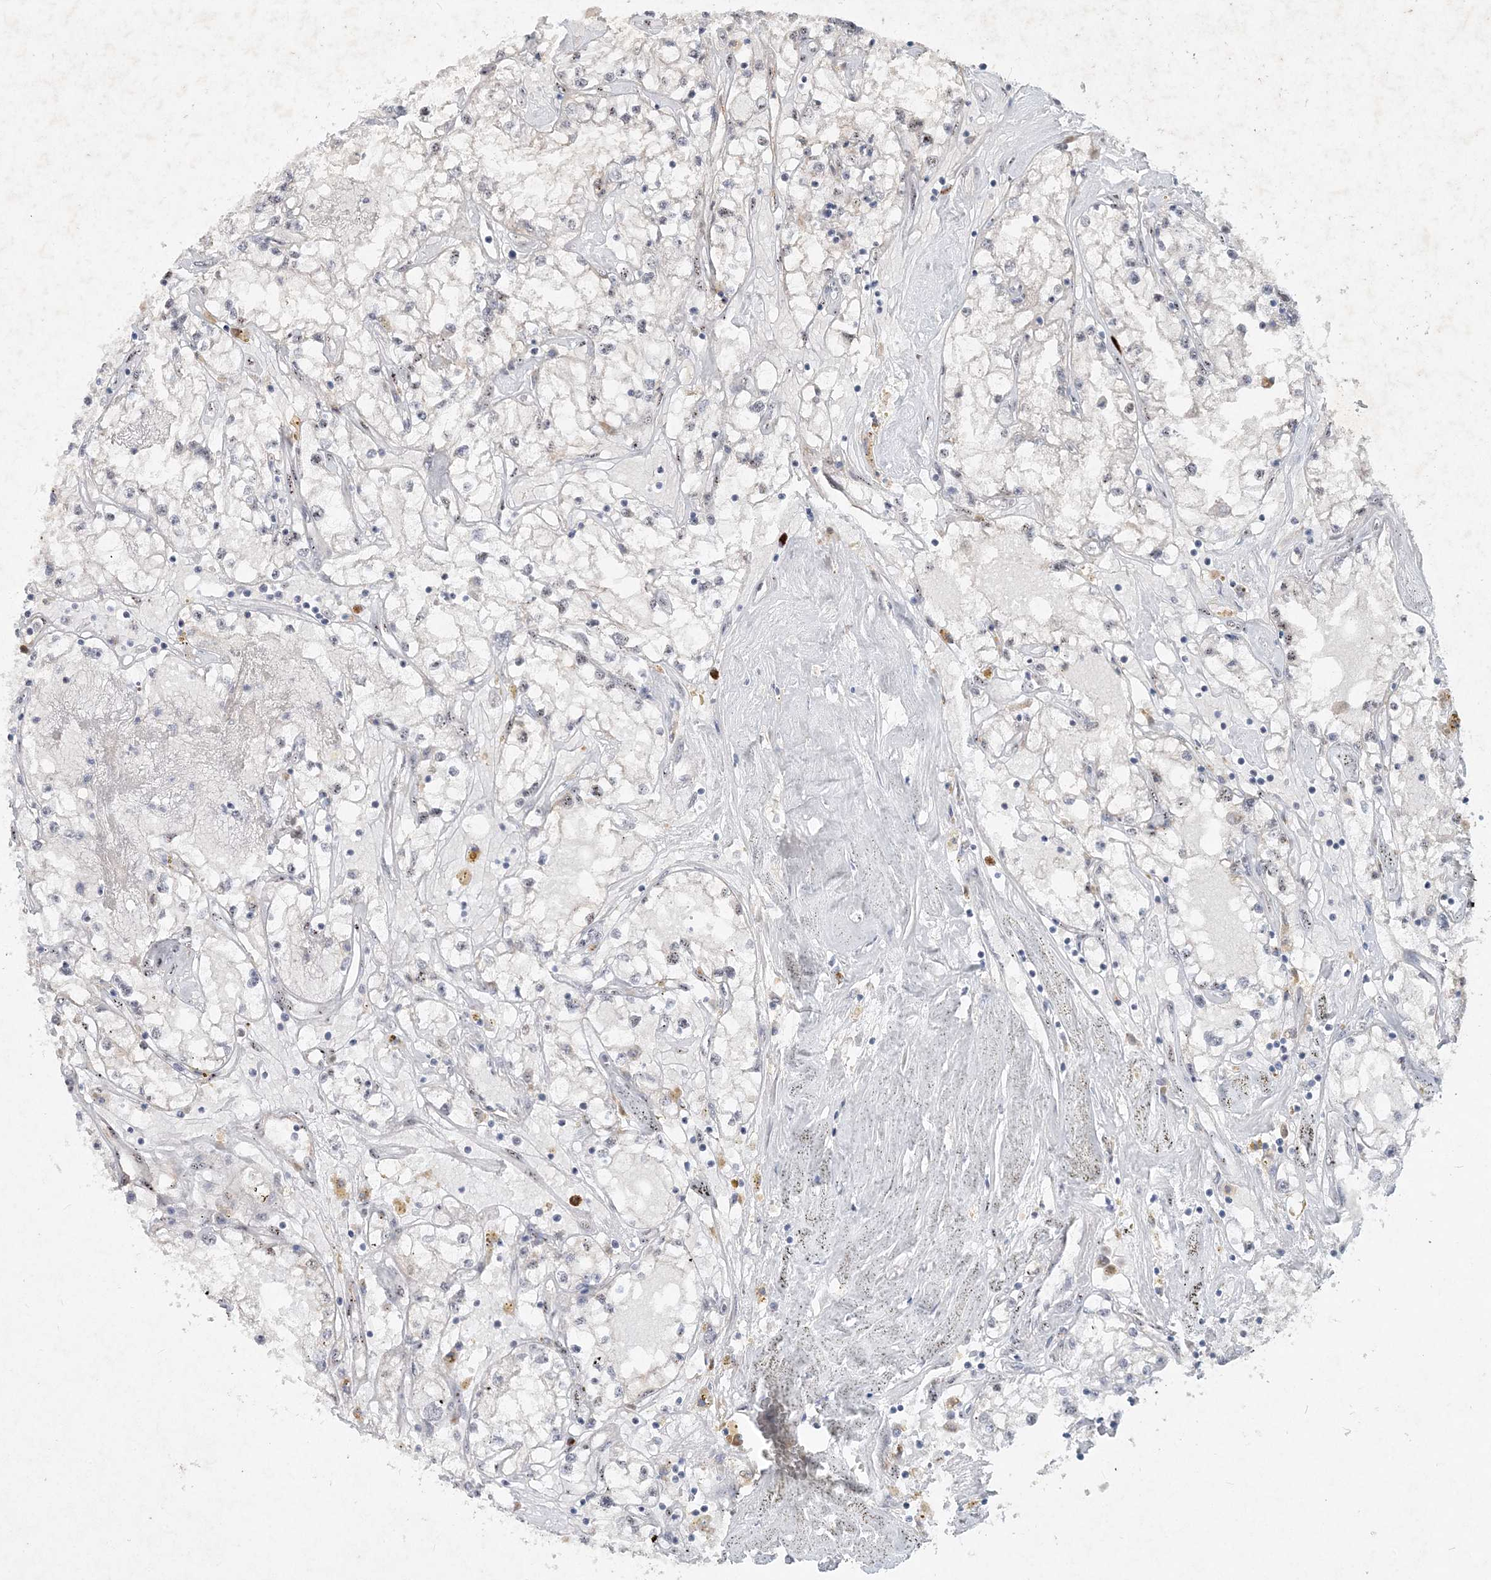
{"staining": {"intensity": "negative", "quantity": "none", "location": "none"}, "tissue": "renal cancer", "cell_type": "Tumor cells", "image_type": "cancer", "snomed": [{"axis": "morphology", "description": "Adenocarcinoma, NOS"}, {"axis": "topography", "description": "Kidney"}], "caption": "IHC image of neoplastic tissue: renal cancer stained with DAB displays no significant protein expression in tumor cells. (Immunohistochemistry, brightfield microscopy, high magnification).", "gene": "GIN1", "patient": {"sex": "male", "age": 56}}